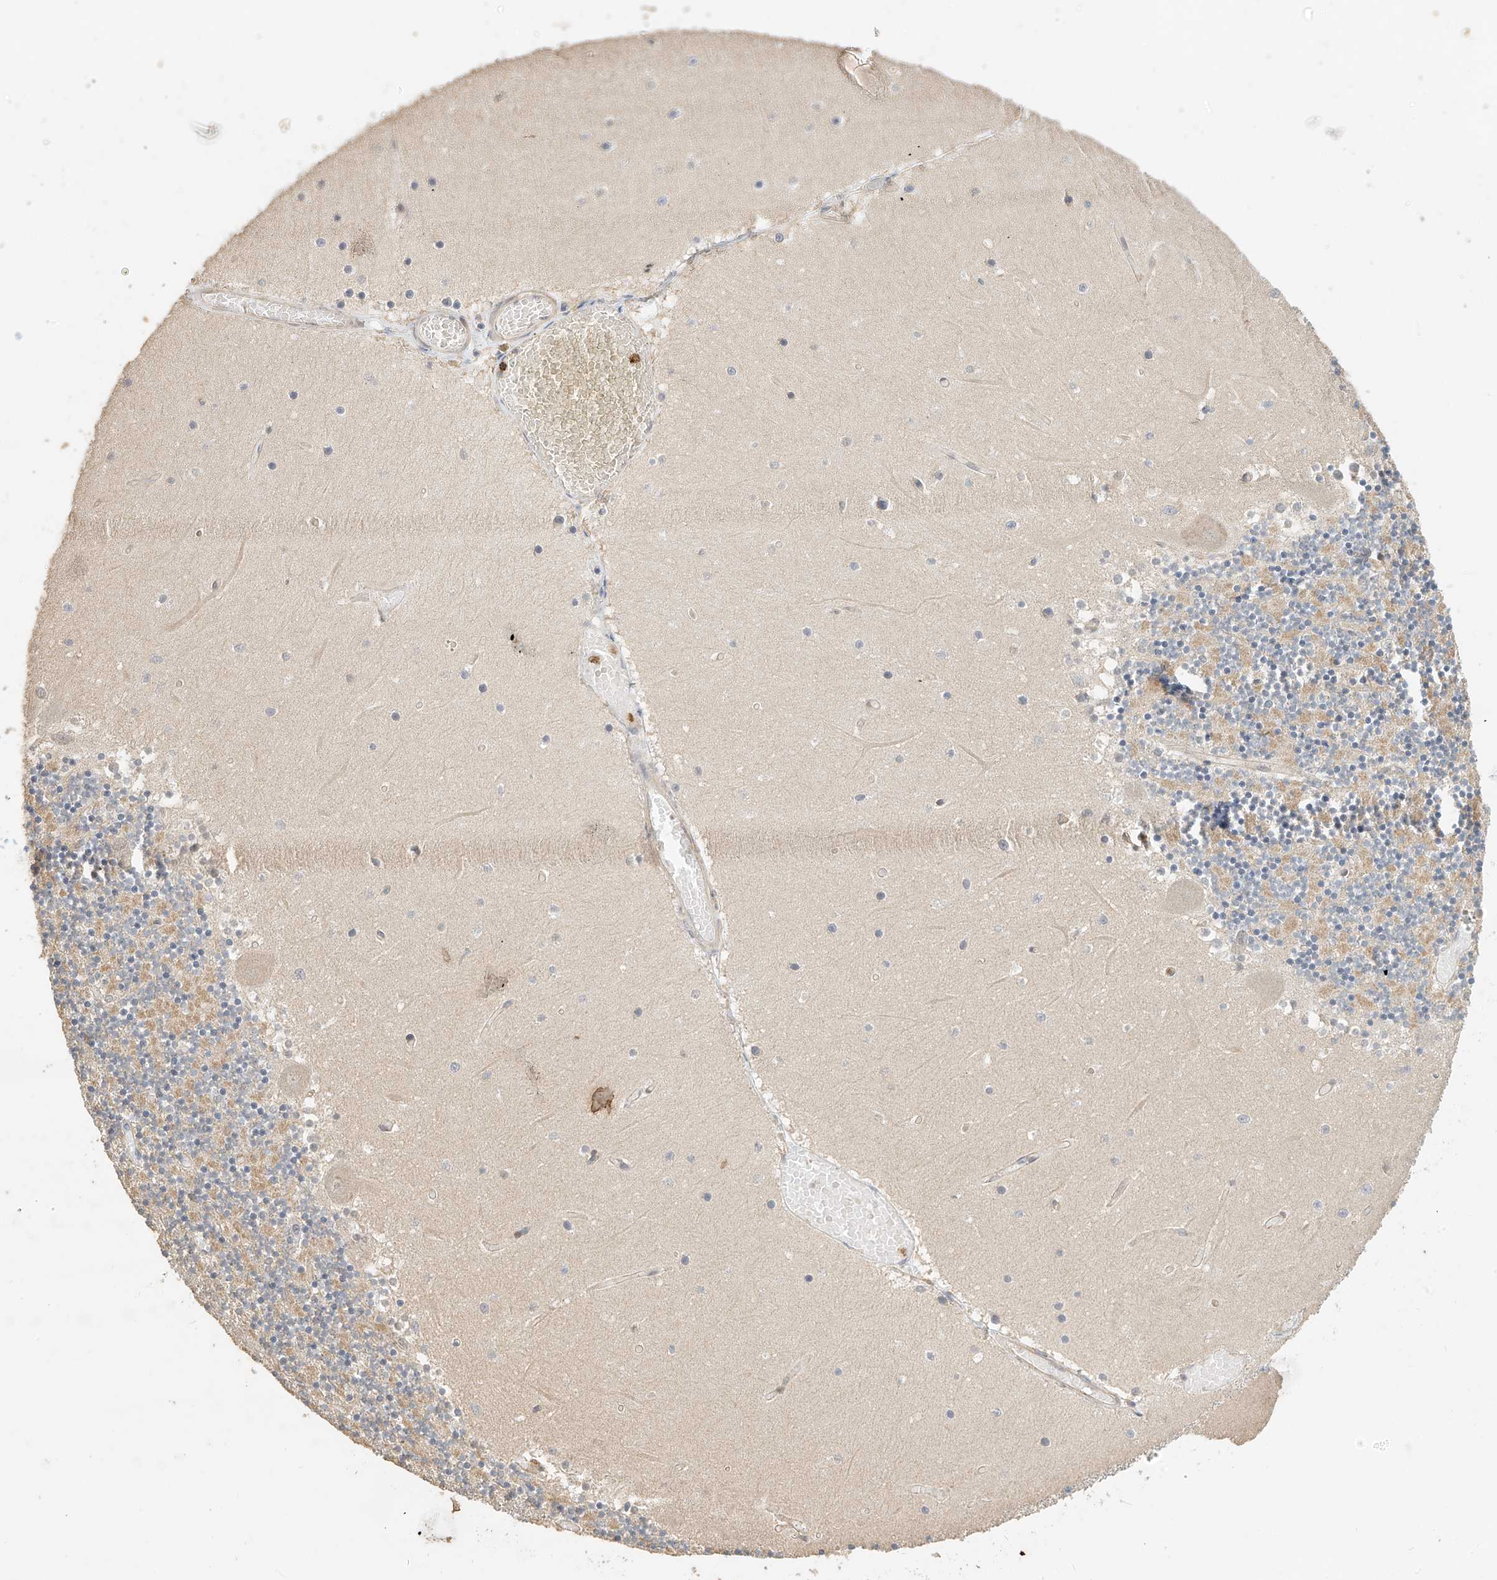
{"staining": {"intensity": "weak", "quantity": "<25%", "location": "cytoplasmic/membranous"}, "tissue": "cerebellum", "cell_type": "Cells in granular layer", "image_type": "normal", "snomed": [{"axis": "morphology", "description": "Normal tissue, NOS"}, {"axis": "topography", "description": "Cerebellum"}], "caption": "DAB (3,3'-diaminobenzidine) immunohistochemical staining of normal cerebellum demonstrates no significant expression in cells in granular layer. Brightfield microscopy of IHC stained with DAB (3,3'-diaminobenzidine) (brown) and hematoxylin (blue), captured at high magnification.", "gene": "OFD1", "patient": {"sex": "female", "age": 28}}